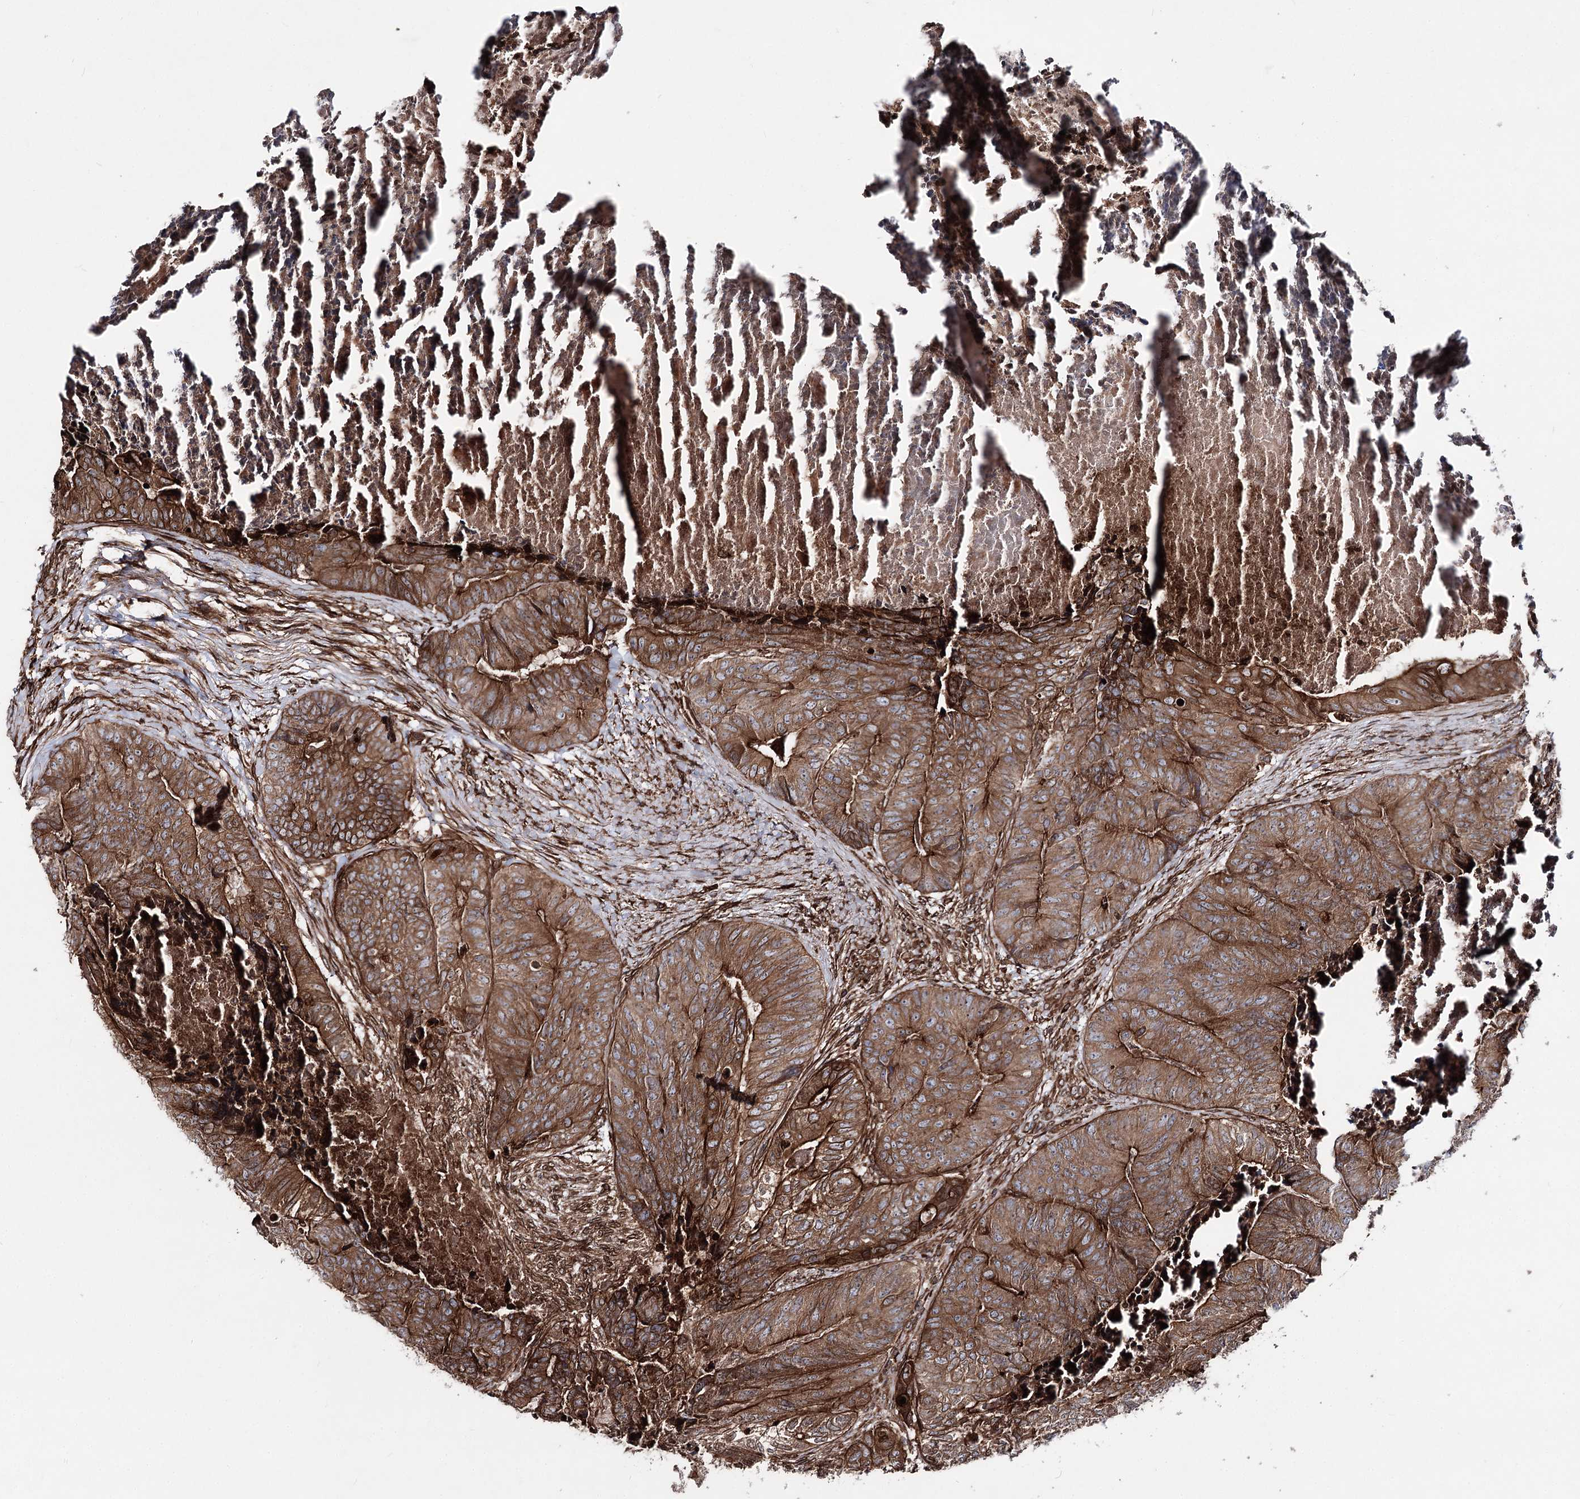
{"staining": {"intensity": "strong", "quantity": ">75%", "location": "cytoplasmic/membranous"}, "tissue": "colorectal cancer", "cell_type": "Tumor cells", "image_type": "cancer", "snomed": [{"axis": "morphology", "description": "Adenocarcinoma, NOS"}, {"axis": "topography", "description": "Colon"}], "caption": "Immunohistochemistry (IHC) staining of colorectal cancer, which shows high levels of strong cytoplasmic/membranous staining in about >75% of tumor cells indicating strong cytoplasmic/membranous protein positivity. The staining was performed using DAB (brown) for protein detection and nuclei were counterstained in hematoxylin (blue).", "gene": "FGFR1OP2", "patient": {"sex": "female", "age": 67}}